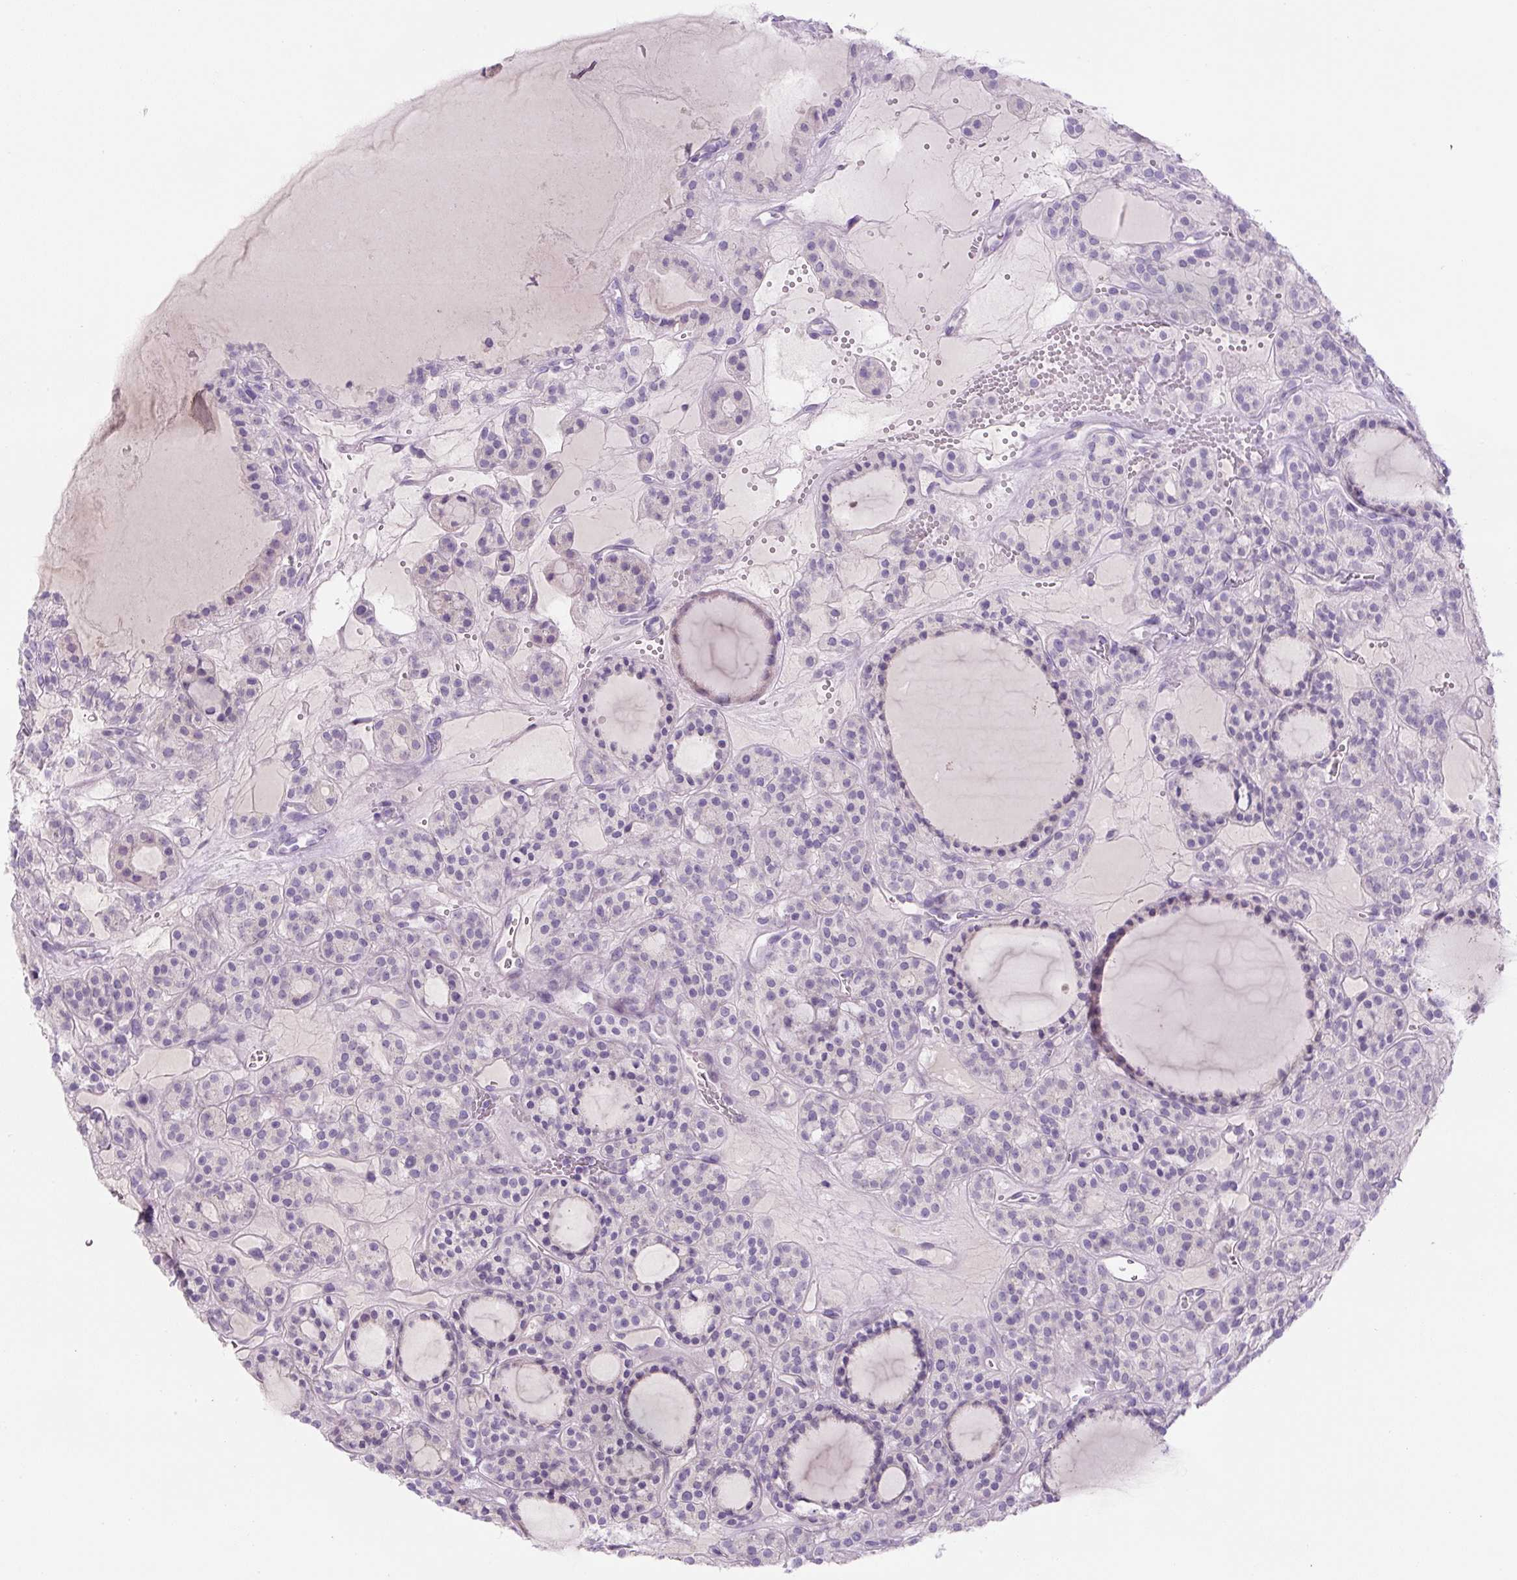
{"staining": {"intensity": "negative", "quantity": "none", "location": "none"}, "tissue": "thyroid cancer", "cell_type": "Tumor cells", "image_type": "cancer", "snomed": [{"axis": "morphology", "description": "Follicular adenoma carcinoma, NOS"}, {"axis": "topography", "description": "Thyroid gland"}], "caption": "IHC image of neoplastic tissue: human thyroid cancer stained with DAB demonstrates no significant protein staining in tumor cells.", "gene": "YIF1B", "patient": {"sex": "female", "age": 63}}